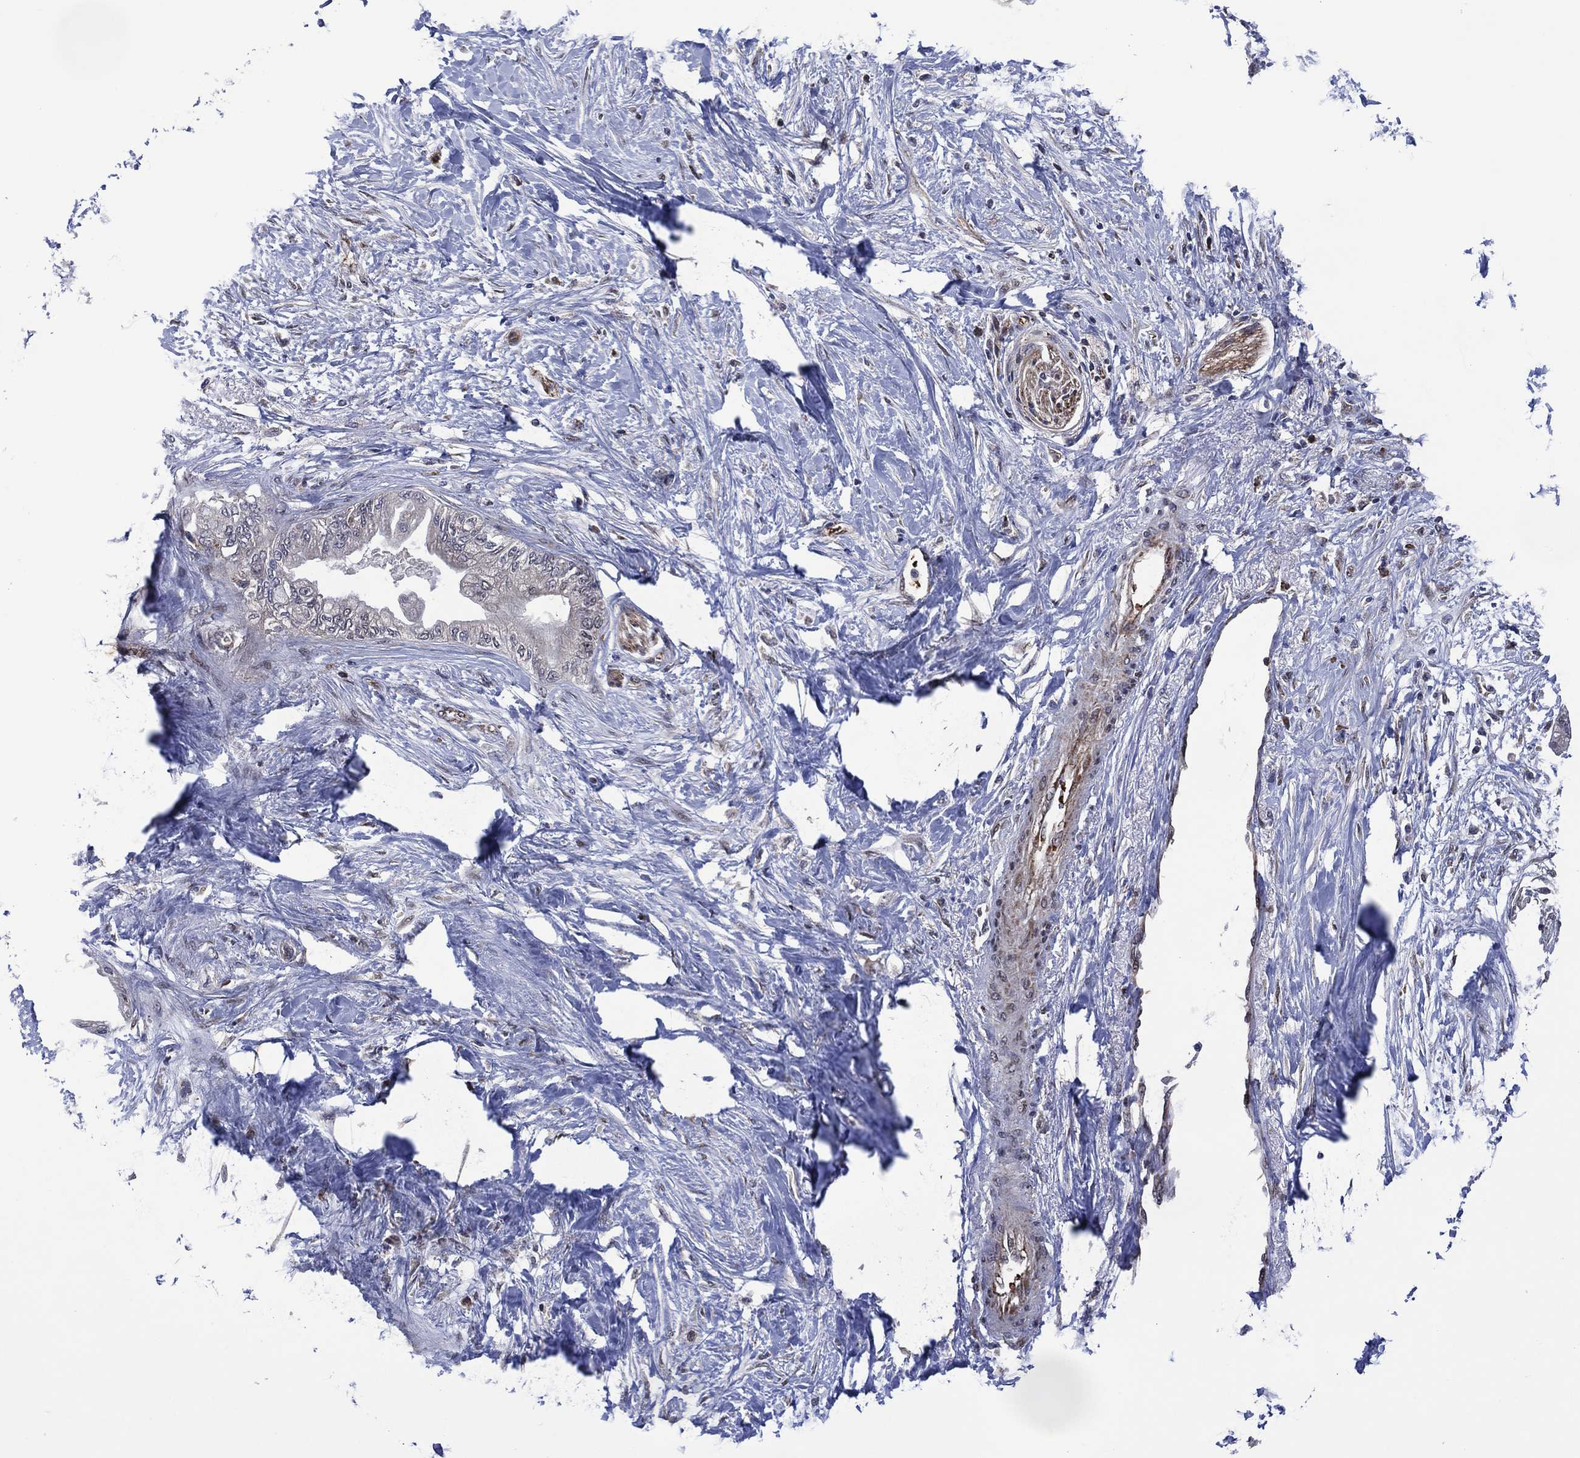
{"staining": {"intensity": "negative", "quantity": "none", "location": "none"}, "tissue": "pancreatic cancer", "cell_type": "Tumor cells", "image_type": "cancer", "snomed": [{"axis": "morphology", "description": "Normal tissue, NOS"}, {"axis": "morphology", "description": "Adenocarcinoma, NOS"}, {"axis": "topography", "description": "Pancreas"}, {"axis": "topography", "description": "Duodenum"}], "caption": "Adenocarcinoma (pancreatic) stained for a protein using immunohistochemistry exhibits no staining tumor cells.", "gene": "HTD2", "patient": {"sex": "female", "age": 60}}